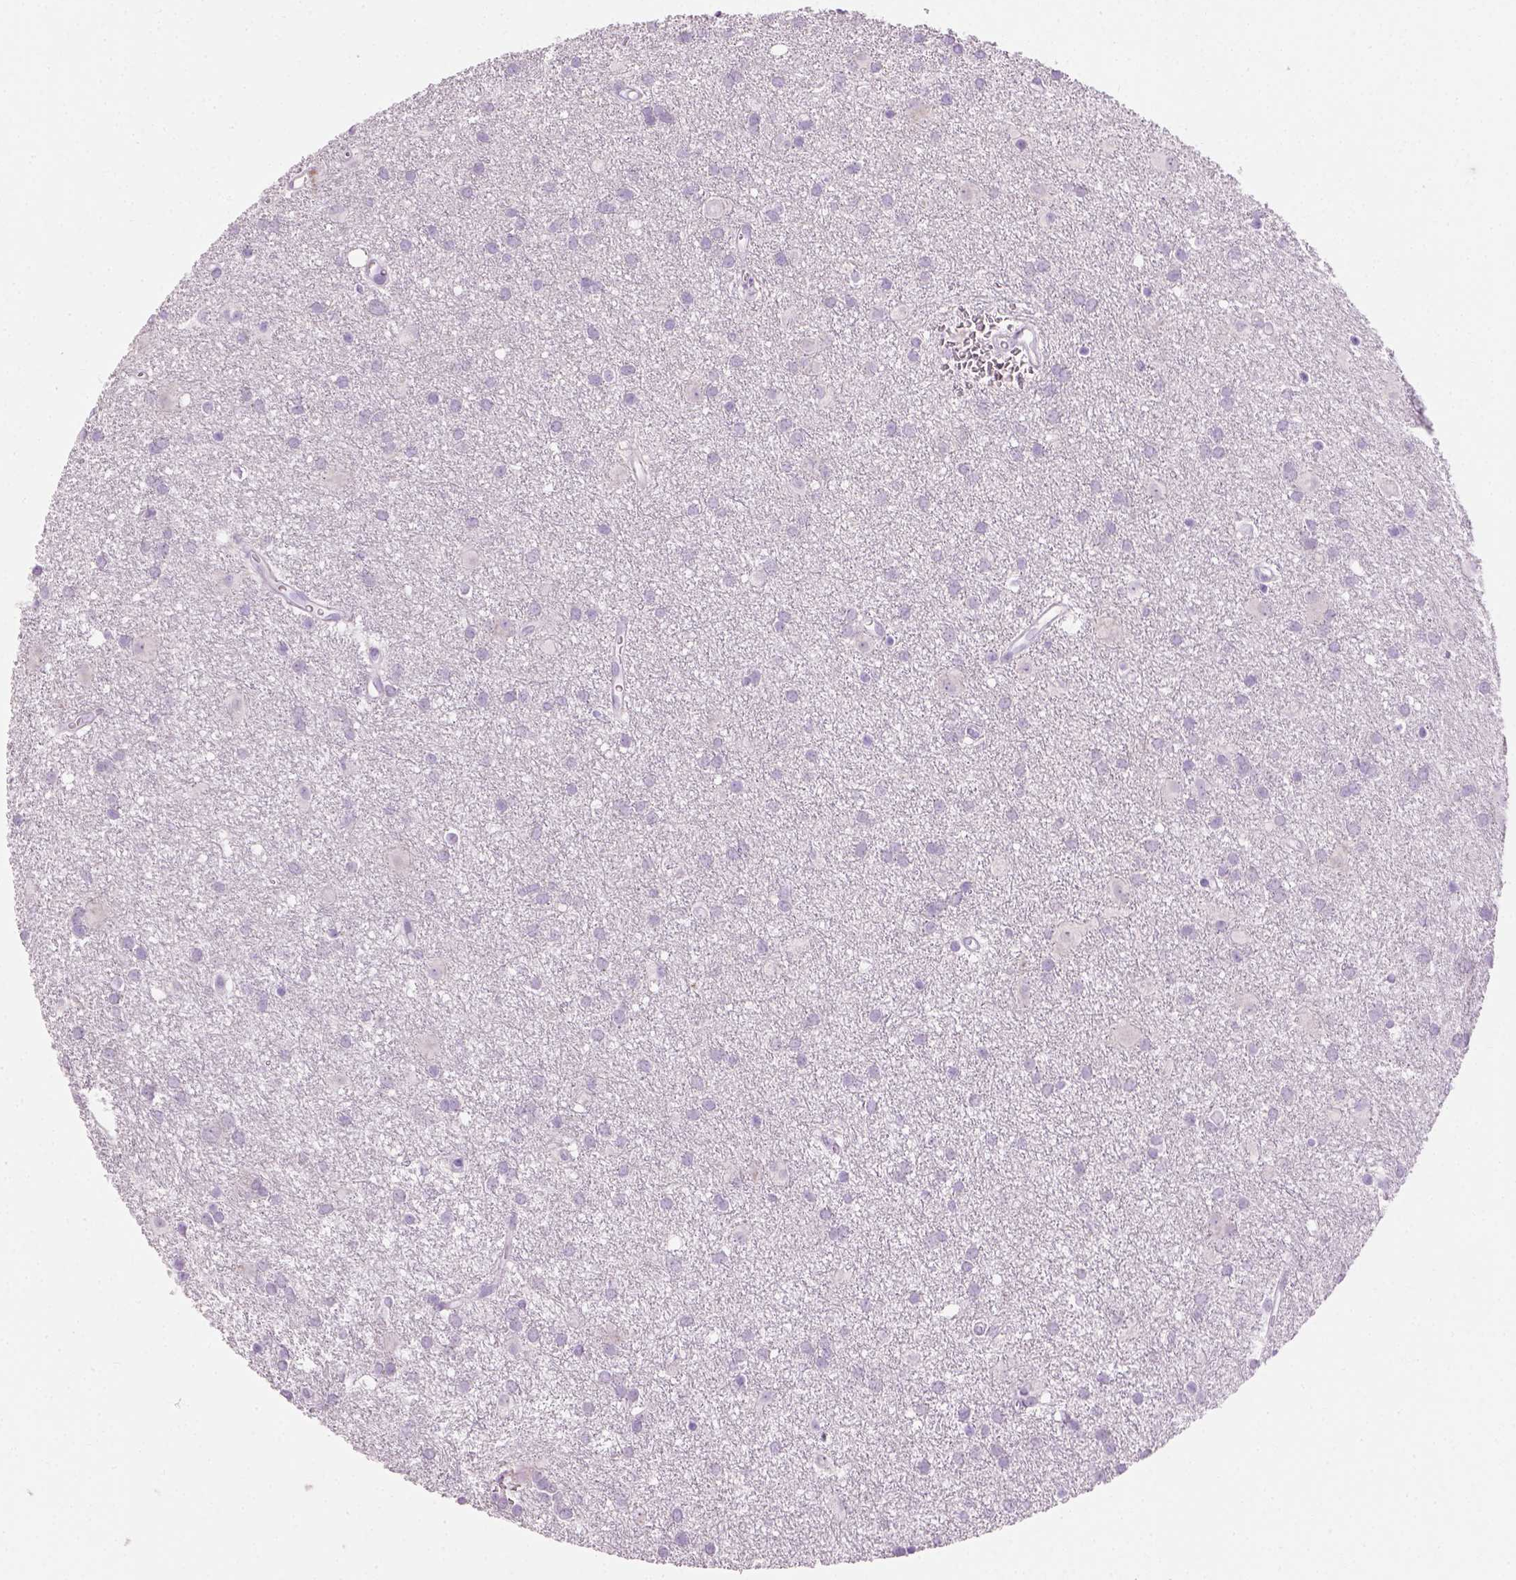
{"staining": {"intensity": "negative", "quantity": "none", "location": "none"}, "tissue": "glioma", "cell_type": "Tumor cells", "image_type": "cancer", "snomed": [{"axis": "morphology", "description": "Glioma, malignant, Low grade"}, {"axis": "topography", "description": "Brain"}], "caption": "Glioma stained for a protein using immunohistochemistry (IHC) reveals no staining tumor cells.", "gene": "CYP24A1", "patient": {"sex": "male", "age": 58}}